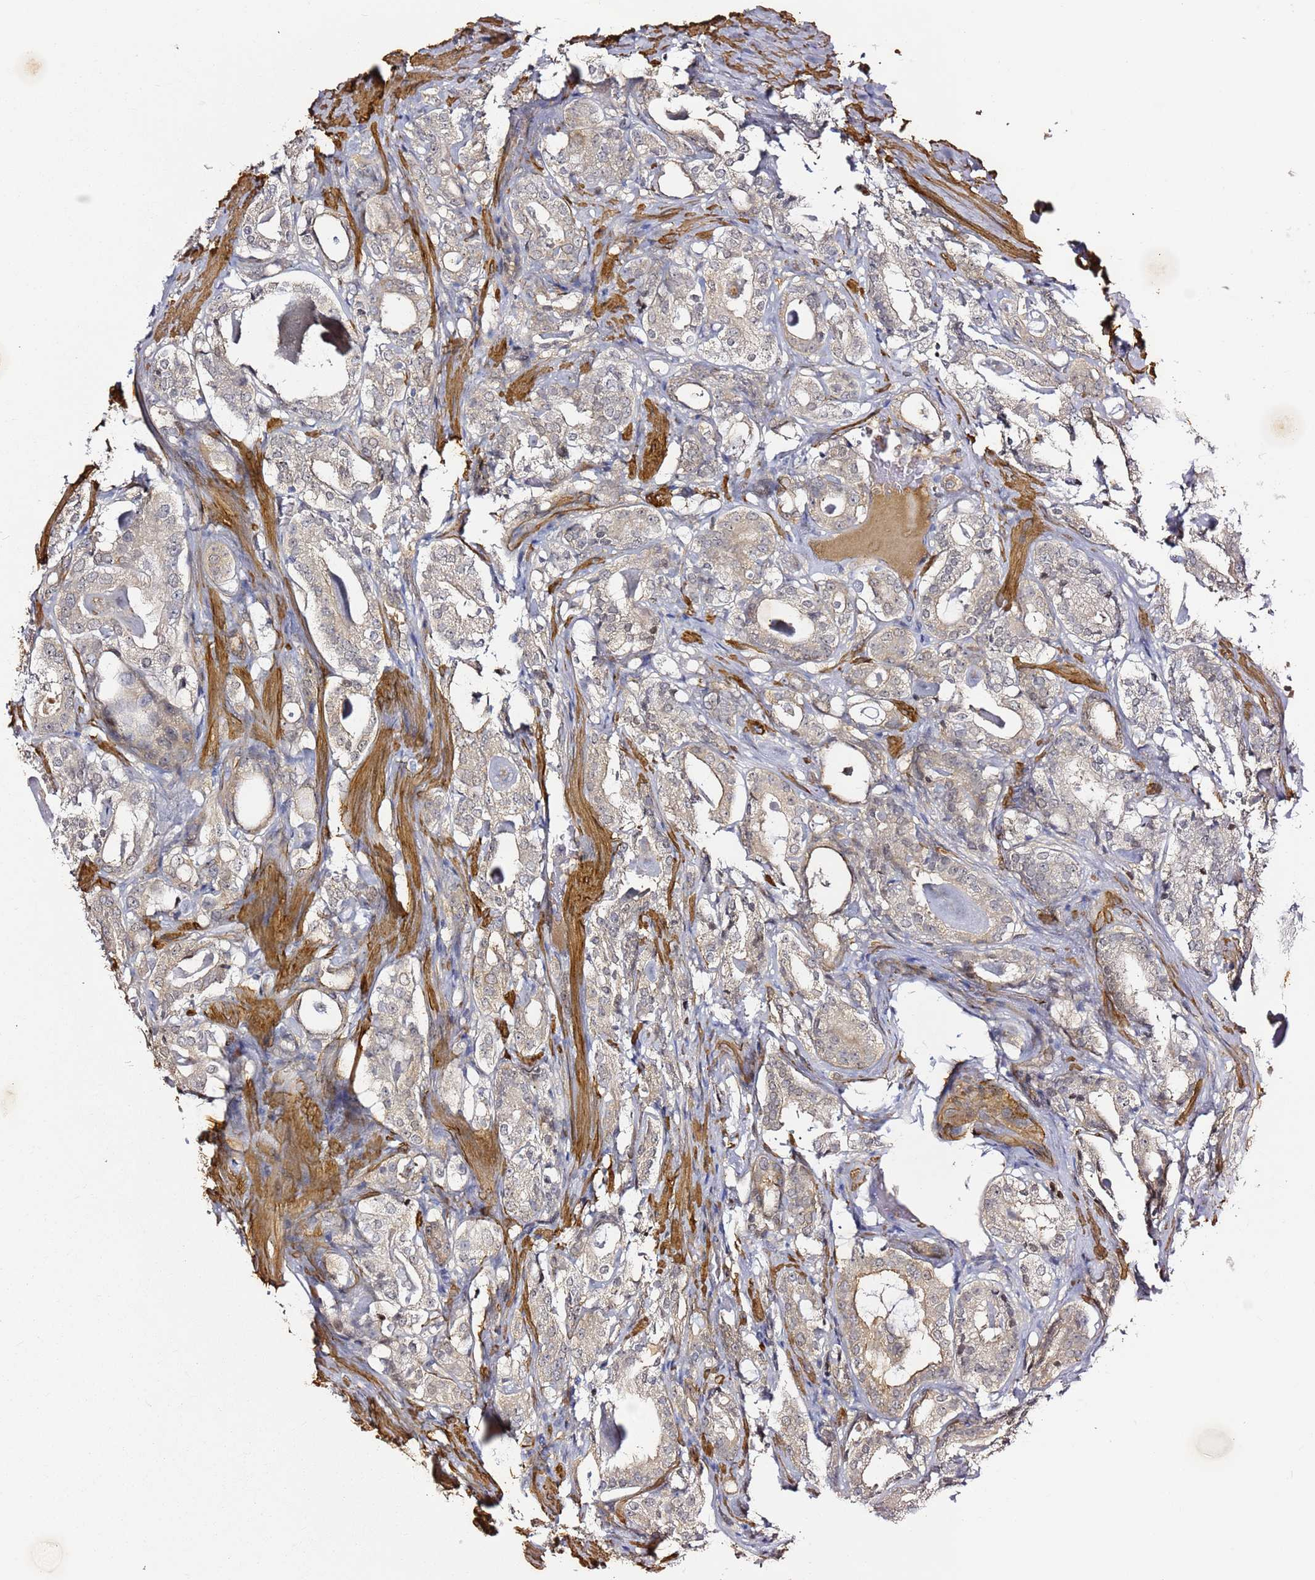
{"staining": {"intensity": "weak", "quantity": "<25%", "location": "cytoplasmic/membranous"}, "tissue": "prostate cancer", "cell_type": "Tumor cells", "image_type": "cancer", "snomed": [{"axis": "morphology", "description": "Adenocarcinoma, High grade"}, {"axis": "topography", "description": "Prostate"}], "caption": "Histopathology image shows no significant protein positivity in tumor cells of prostate high-grade adenocarcinoma.", "gene": "EPS8L1", "patient": {"sex": "male", "age": 63}}